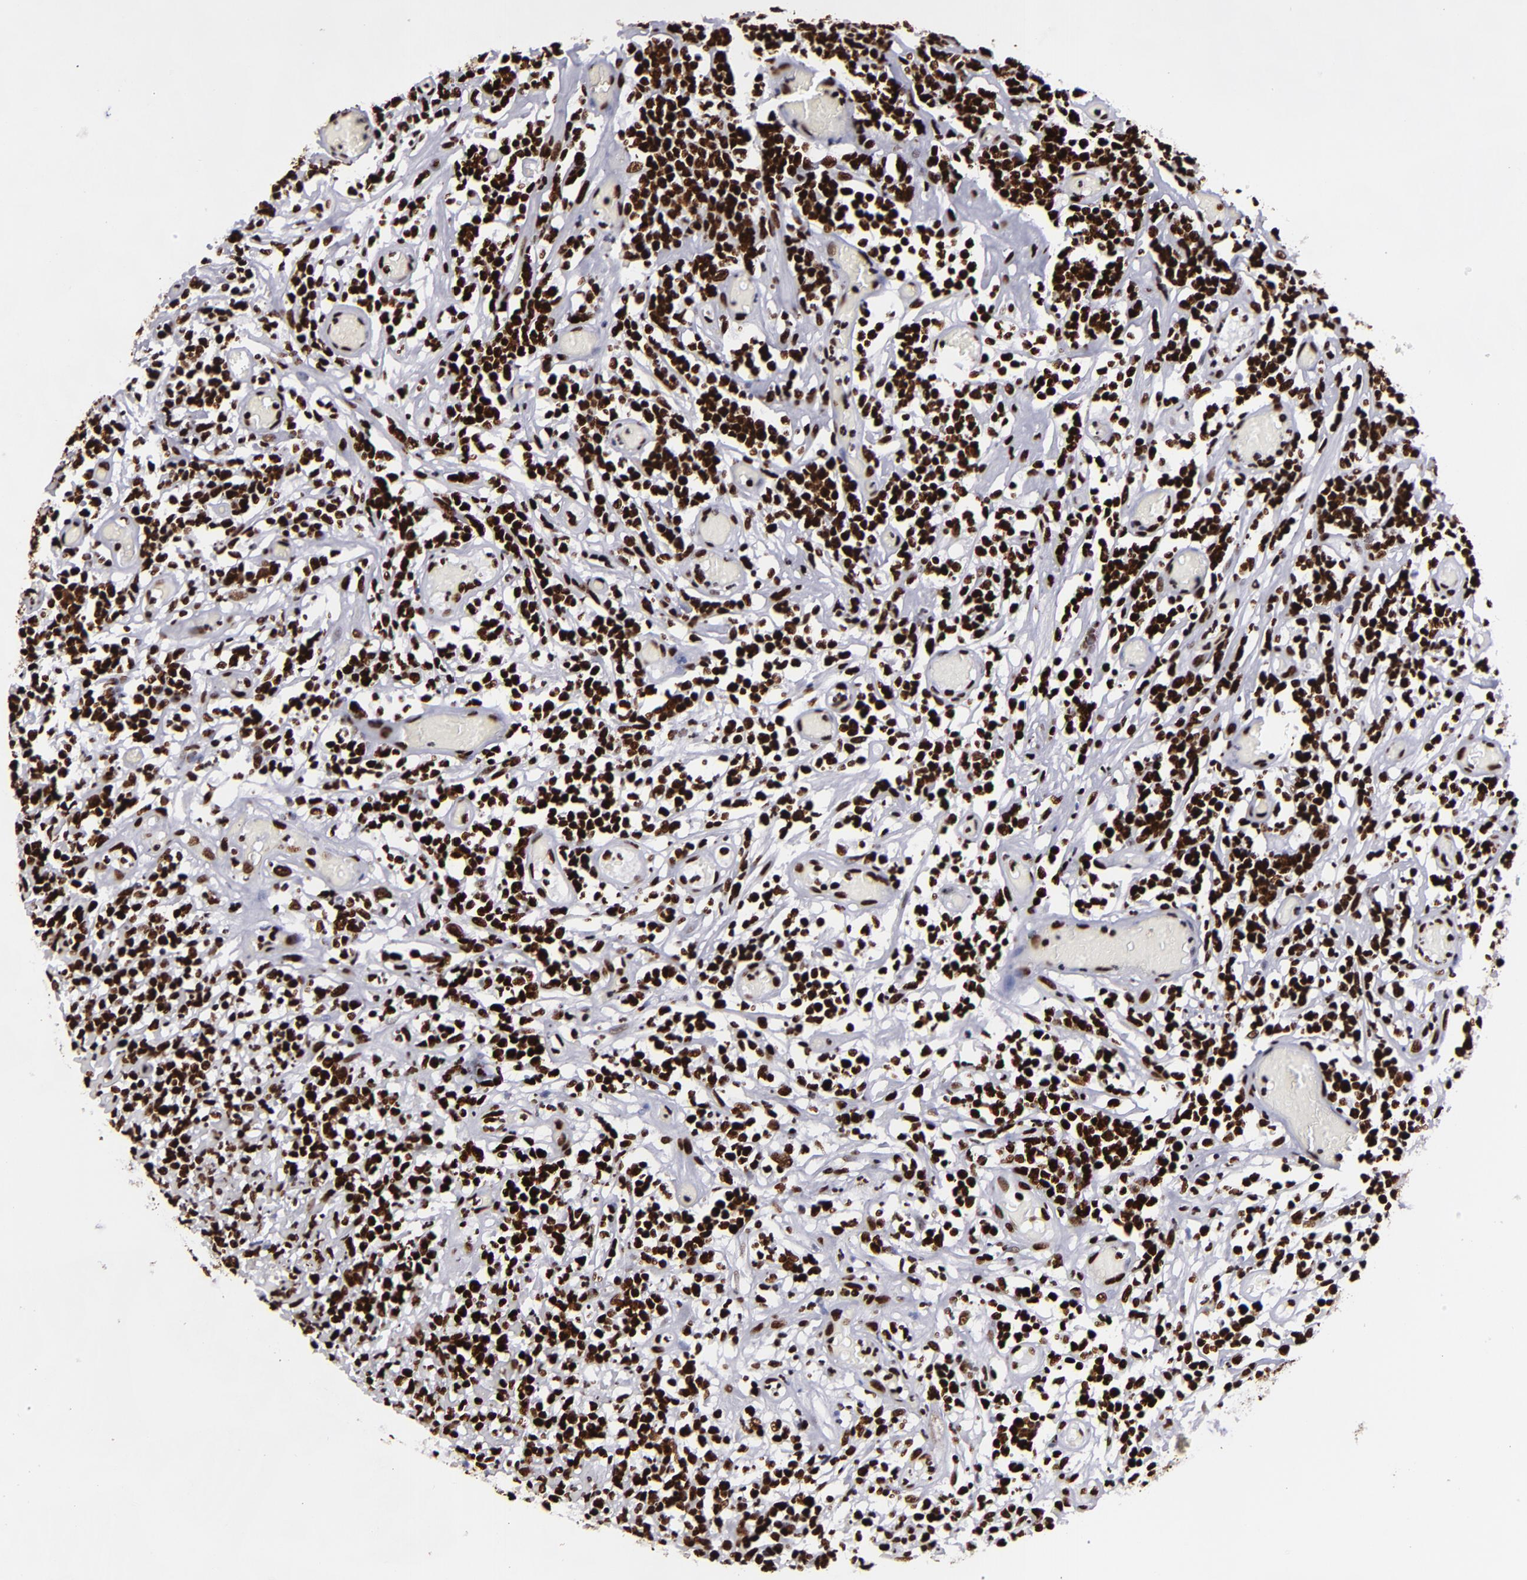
{"staining": {"intensity": "strong", "quantity": ">75%", "location": "nuclear"}, "tissue": "lymphoma", "cell_type": "Tumor cells", "image_type": "cancer", "snomed": [{"axis": "morphology", "description": "Malignant lymphoma, non-Hodgkin's type, High grade"}, {"axis": "topography", "description": "Colon"}], "caption": "Brown immunohistochemical staining in high-grade malignant lymphoma, non-Hodgkin's type shows strong nuclear positivity in approximately >75% of tumor cells. Using DAB (brown) and hematoxylin (blue) stains, captured at high magnification using brightfield microscopy.", "gene": "SAFB", "patient": {"sex": "male", "age": 82}}